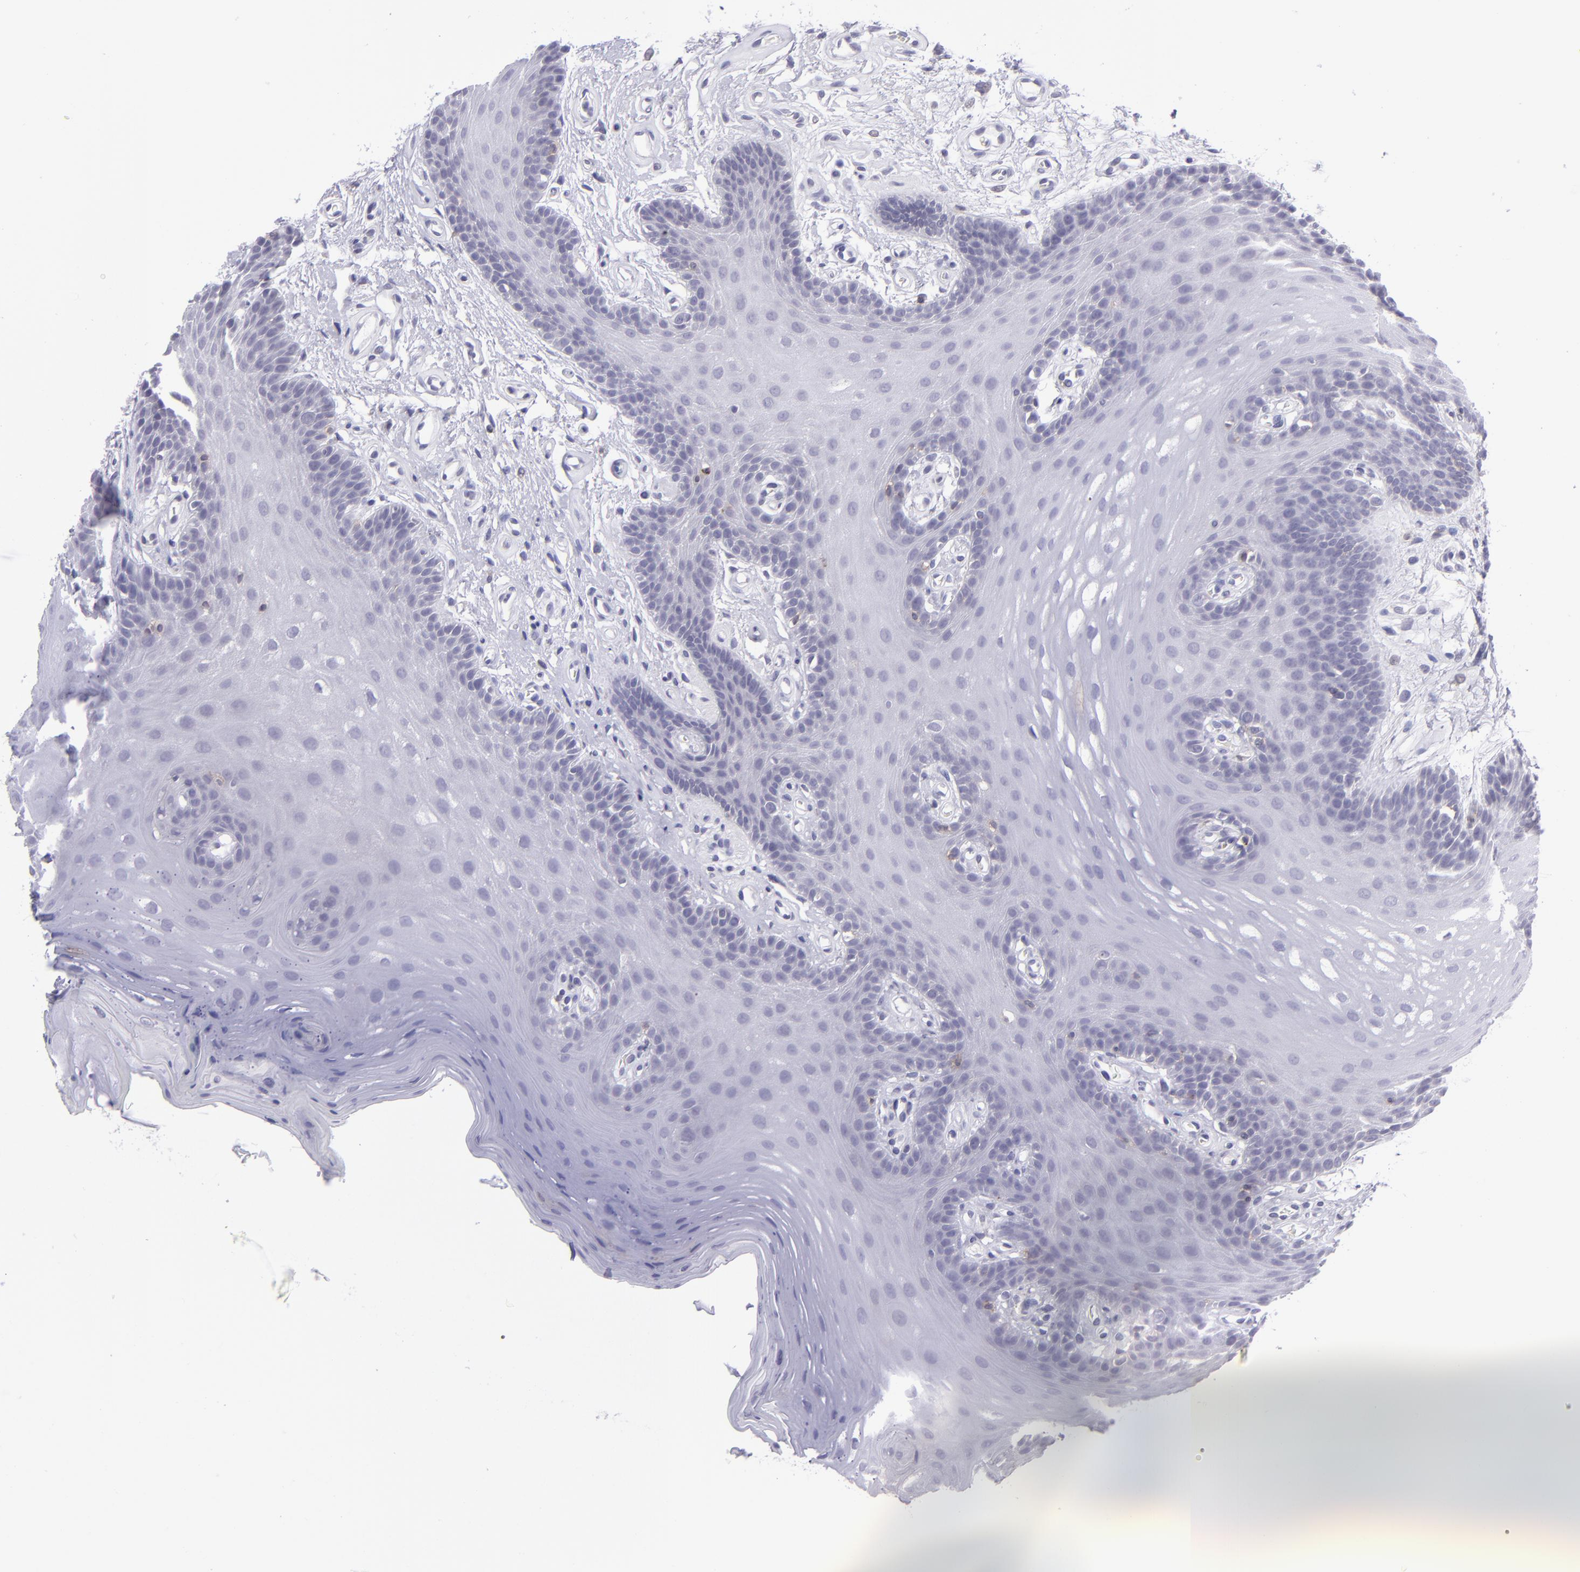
{"staining": {"intensity": "negative", "quantity": "none", "location": "none"}, "tissue": "oral mucosa", "cell_type": "Squamous epithelial cells", "image_type": "normal", "snomed": [{"axis": "morphology", "description": "Normal tissue, NOS"}, {"axis": "topography", "description": "Oral tissue"}], "caption": "Immunohistochemistry (IHC) of normal oral mucosa shows no expression in squamous epithelial cells.", "gene": "CD48", "patient": {"sex": "male", "age": 62}}